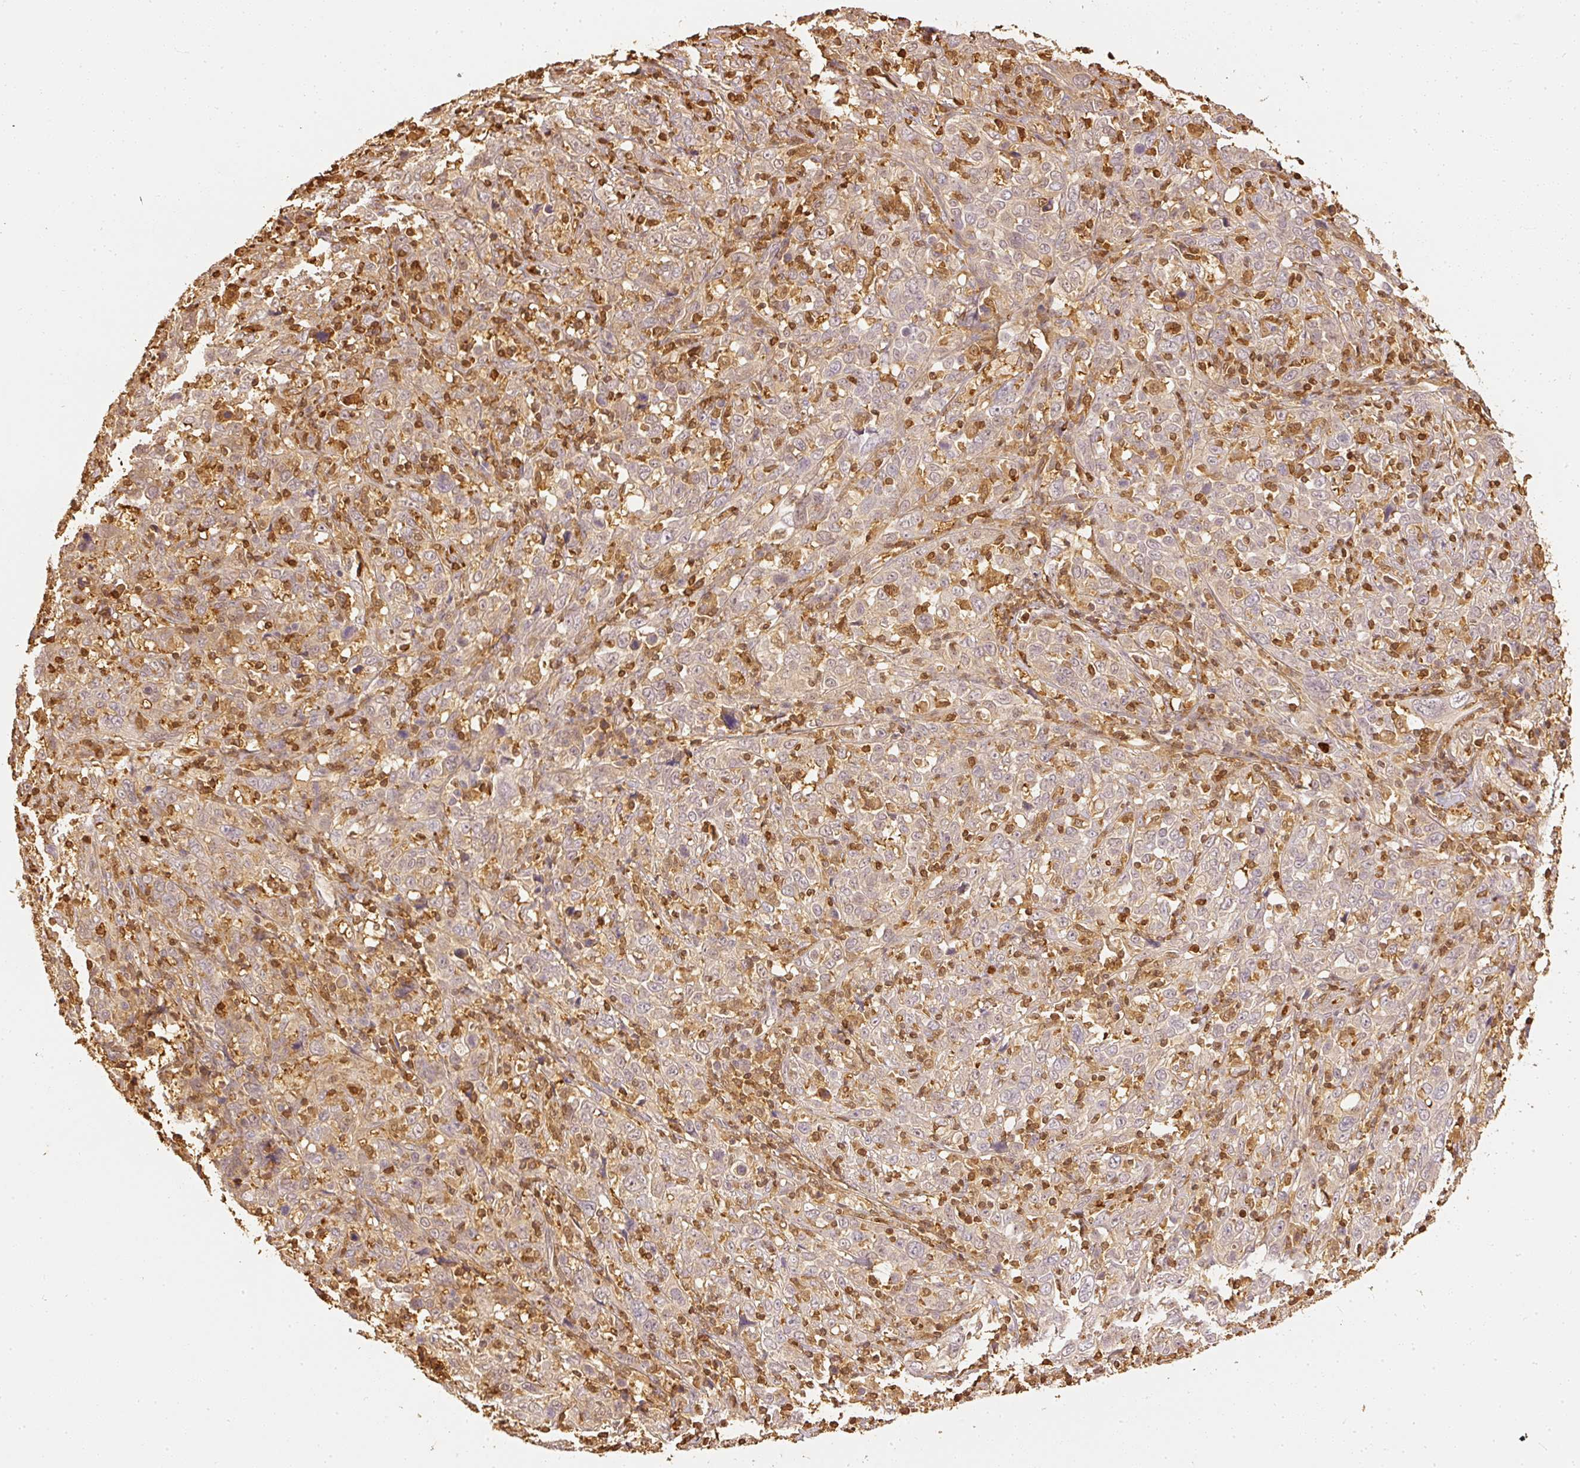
{"staining": {"intensity": "weak", "quantity": "<25%", "location": "cytoplasmic/membranous"}, "tissue": "cervical cancer", "cell_type": "Tumor cells", "image_type": "cancer", "snomed": [{"axis": "morphology", "description": "Squamous cell carcinoma, NOS"}, {"axis": "topography", "description": "Cervix"}], "caption": "Human cervical squamous cell carcinoma stained for a protein using immunohistochemistry exhibits no positivity in tumor cells.", "gene": "PFN1", "patient": {"sex": "female", "age": 46}}